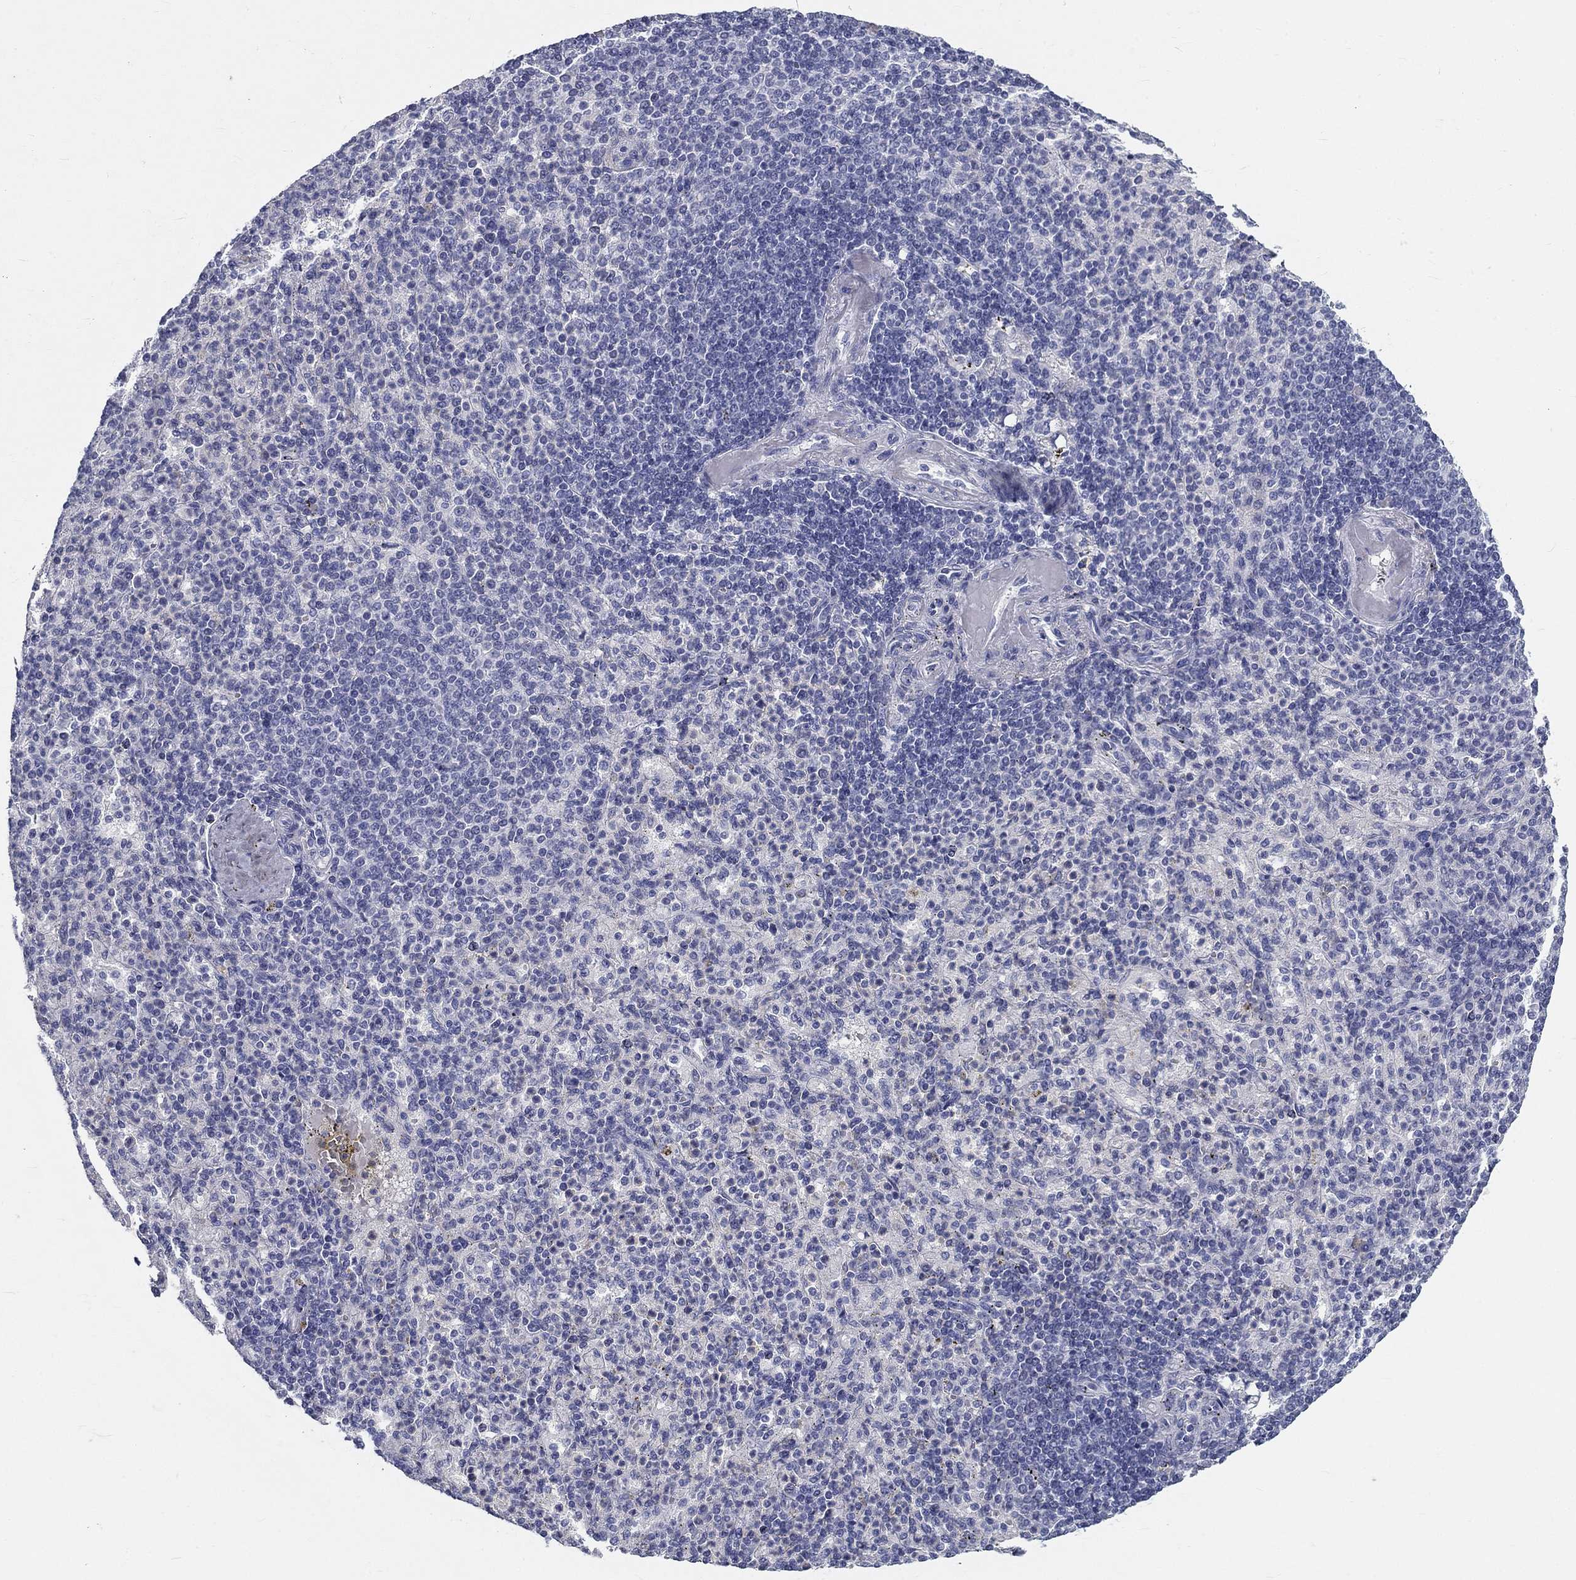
{"staining": {"intensity": "negative", "quantity": "none", "location": "none"}, "tissue": "spleen", "cell_type": "Cells in red pulp", "image_type": "normal", "snomed": [{"axis": "morphology", "description": "Normal tissue, NOS"}, {"axis": "topography", "description": "Spleen"}], "caption": "Cells in red pulp are negative for protein expression in normal human spleen.", "gene": "GALNTL5", "patient": {"sex": "female", "age": 74}}